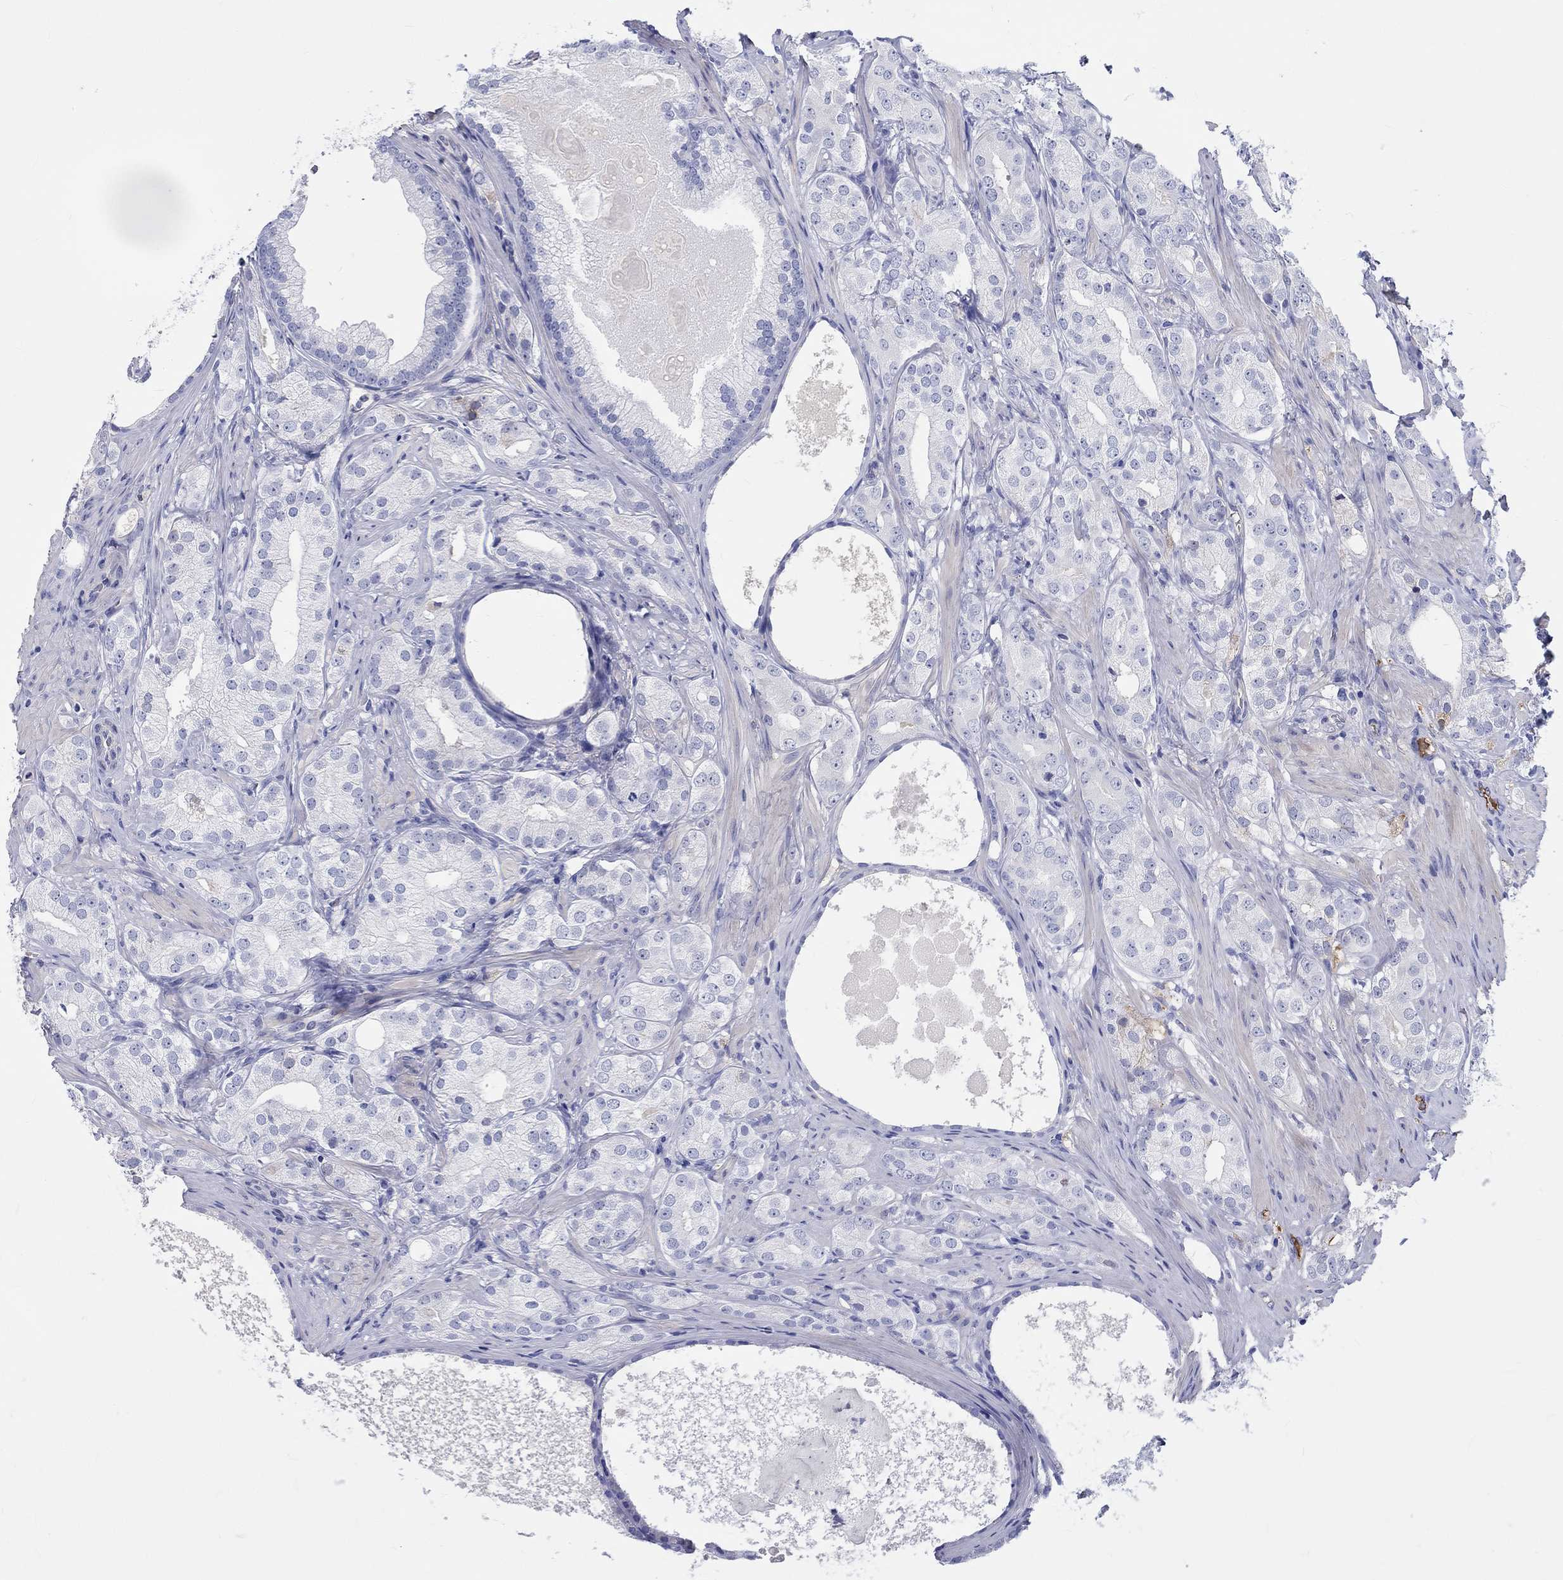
{"staining": {"intensity": "negative", "quantity": "none", "location": "none"}, "tissue": "prostate cancer", "cell_type": "Tumor cells", "image_type": "cancer", "snomed": [{"axis": "morphology", "description": "Adenocarcinoma, High grade"}, {"axis": "topography", "description": "Prostate and seminal vesicle, NOS"}], "caption": "IHC image of prostate cancer stained for a protein (brown), which exhibits no staining in tumor cells.", "gene": "CDY2B", "patient": {"sex": "male", "age": 62}}